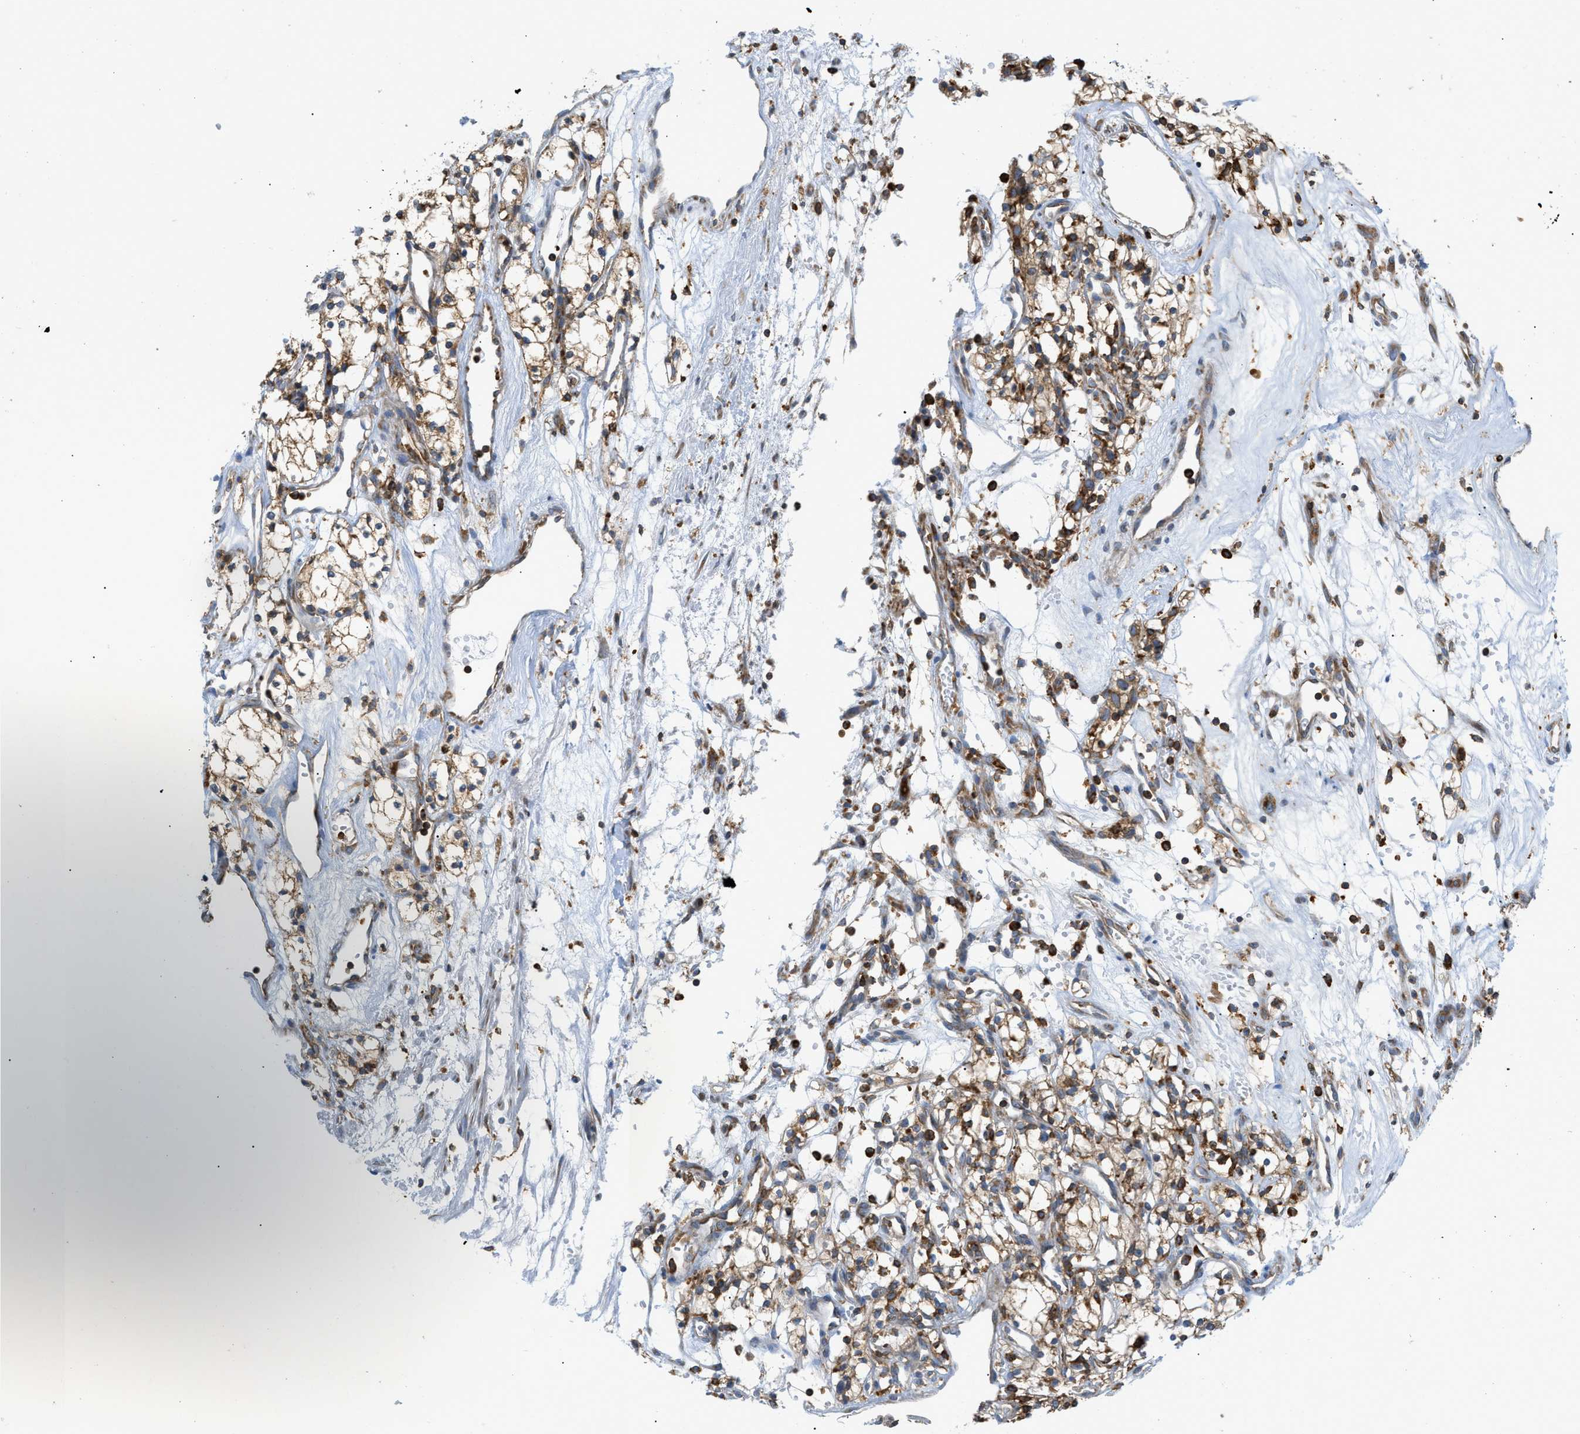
{"staining": {"intensity": "moderate", "quantity": ">75%", "location": "cytoplasmic/membranous"}, "tissue": "renal cancer", "cell_type": "Tumor cells", "image_type": "cancer", "snomed": [{"axis": "morphology", "description": "Adenocarcinoma, NOS"}, {"axis": "topography", "description": "Kidney"}], "caption": "DAB (3,3'-diaminobenzidine) immunohistochemical staining of renal cancer (adenocarcinoma) demonstrates moderate cytoplasmic/membranous protein positivity in about >75% of tumor cells. (DAB (3,3'-diaminobenzidine) IHC with brightfield microscopy, high magnification).", "gene": "GPAT4", "patient": {"sex": "male", "age": 59}}